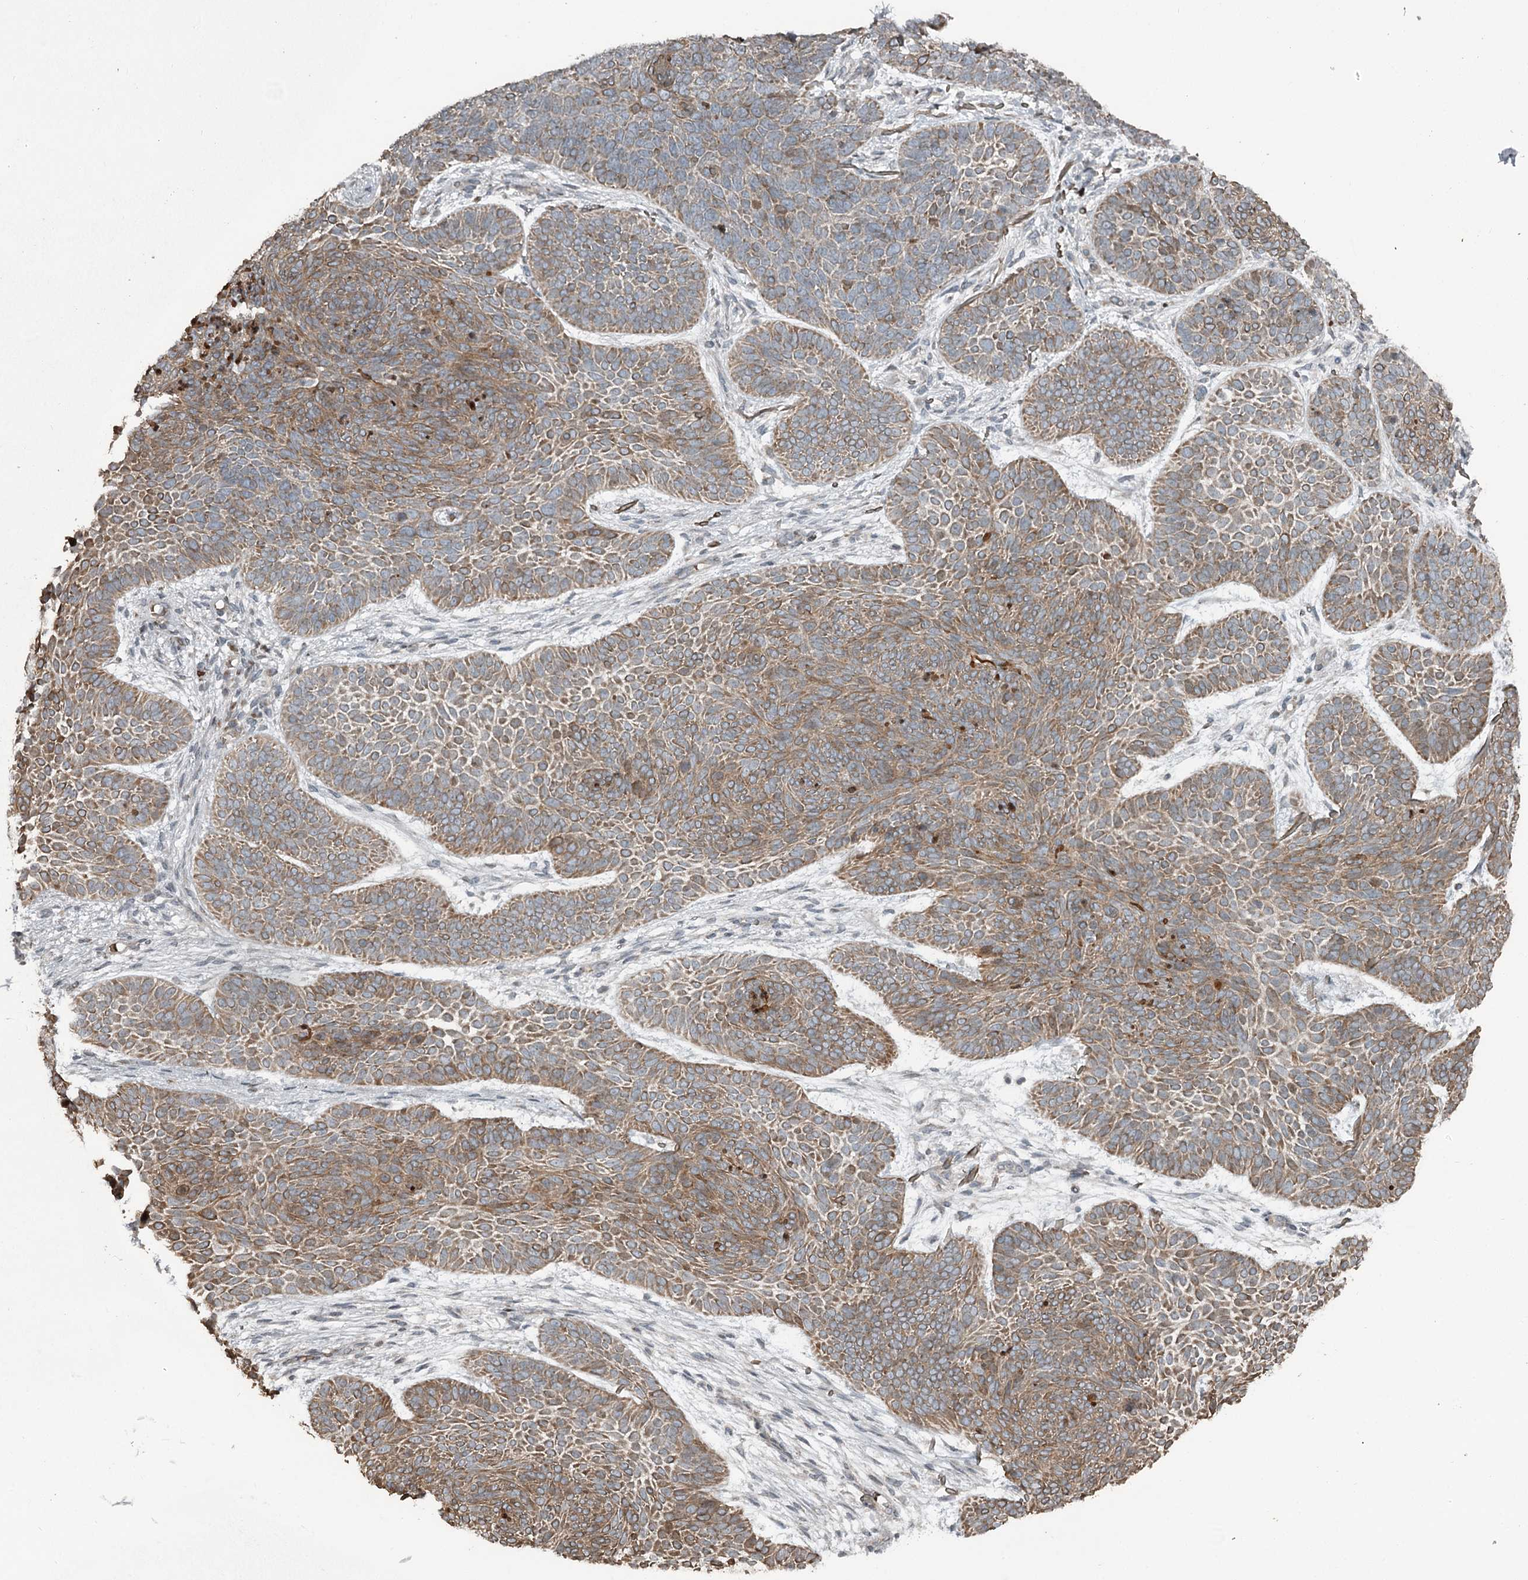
{"staining": {"intensity": "moderate", "quantity": ">75%", "location": "cytoplasmic/membranous"}, "tissue": "skin cancer", "cell_type": "Tumor cells", "image_type": "cancer", "snomed": [{"axis": "morphology", "description": "Basal cell carcinoma"}, {"axis": "topography", "description": "Skin"}], "caption": "Protein staining displays moderate cytoplasmic/membranous expression in approximately >75% of tumor cells in skin cancer (basal cell carcinoma).", "gene": "RASSF8", "patient": {"sex": "male", "age": 85}}